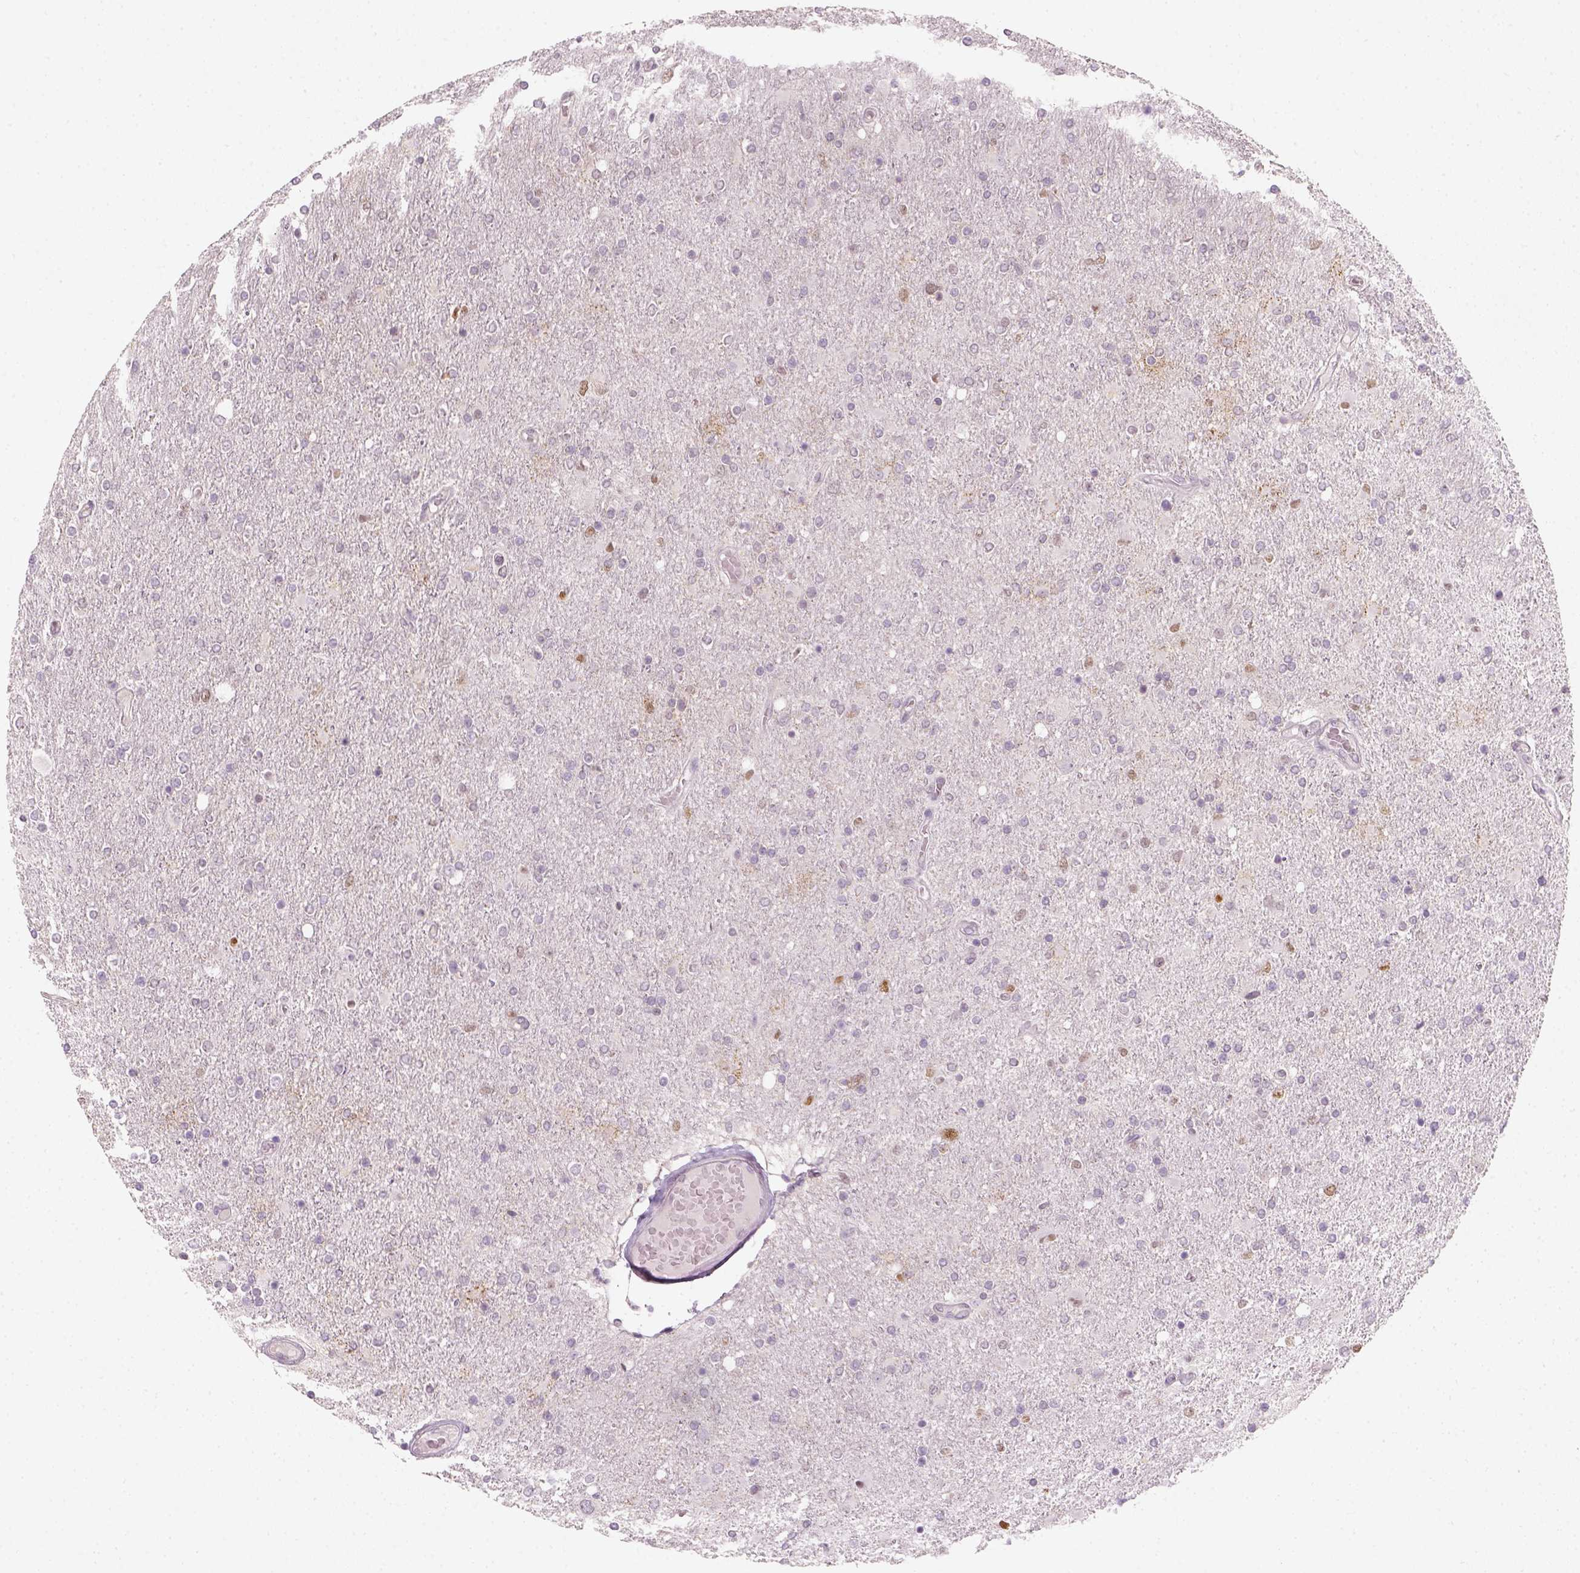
{"staining": {"intensity": "negative", "quantity": "none", "location": "none"}, "tissue": "glioma", "cell_type": "Tumor cells", "image_type": "cancer", "snomed": [{"axis": "morphology", "description": "Glioma, malignant, High grade"}, {"axis": "topography", "description": "Cerebral cortex"}], "caption": "Image shows no protein positivity in tumor cells of malignant glioma (high-grade) tissue. Brightfield microscopy of immunohistochemistry stained with DAB (brown) and hematoxylin (blue), captured at high magnification.", "gene": "TP53", "patient": {"sex": "male", "age": 70}}